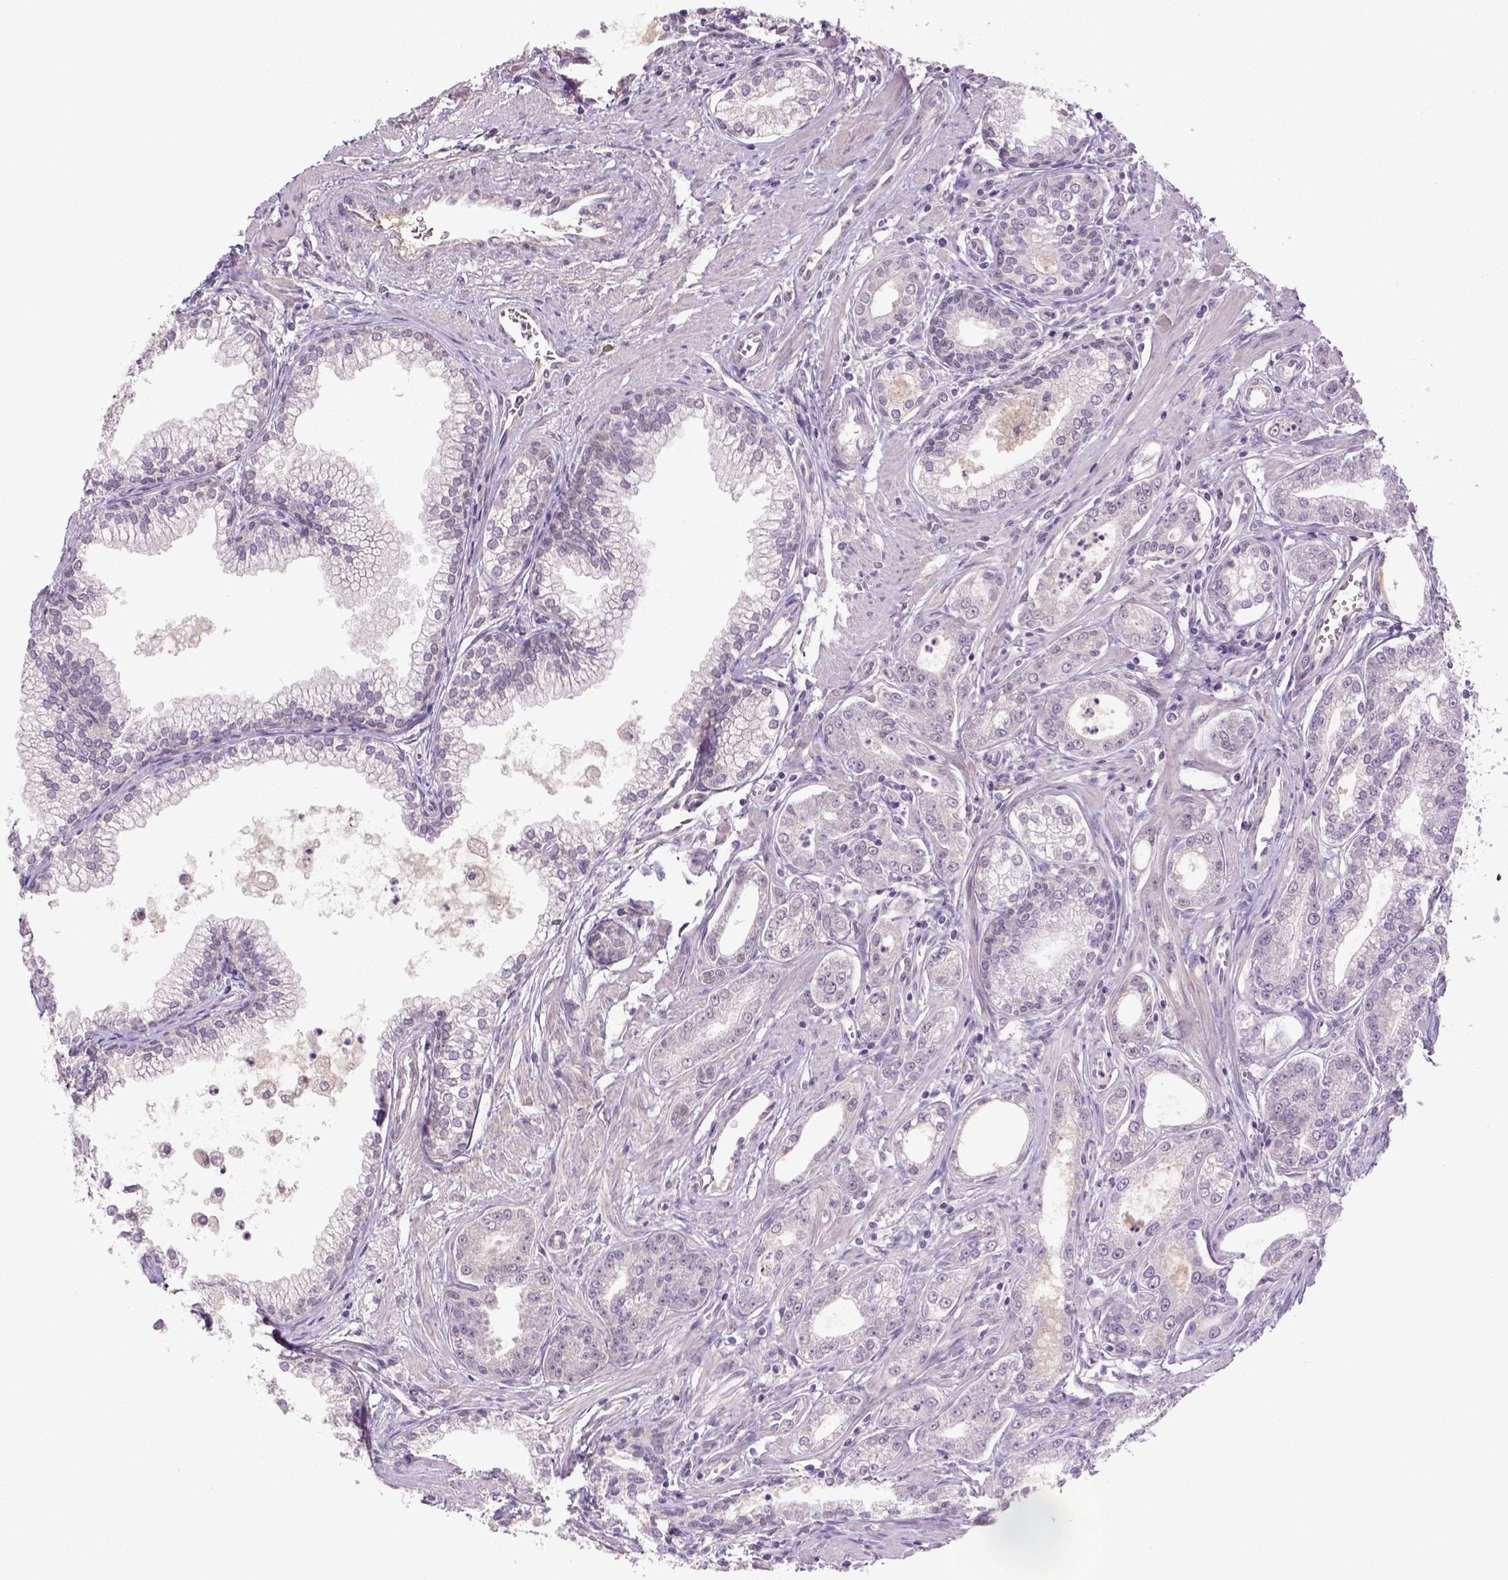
{"staining": {"intensity": "negative", "quantity": "none", "location": "none"}, "tissue": "prostate cancer", "cell_type": "Tumor cells", "image_type": "cancer", "snomed": [{"axis": "morphology", "description": "Adenocarcinoma, NOS"}, {"axis": "topography", "description": "Prostate"}], "caption": "The photomicrograph demonstrates no significant expression in tumor cells of adenocarcinoma (prostate).", "gene": "NLGN2", "patient": {"sex": "male", "age": 71}}